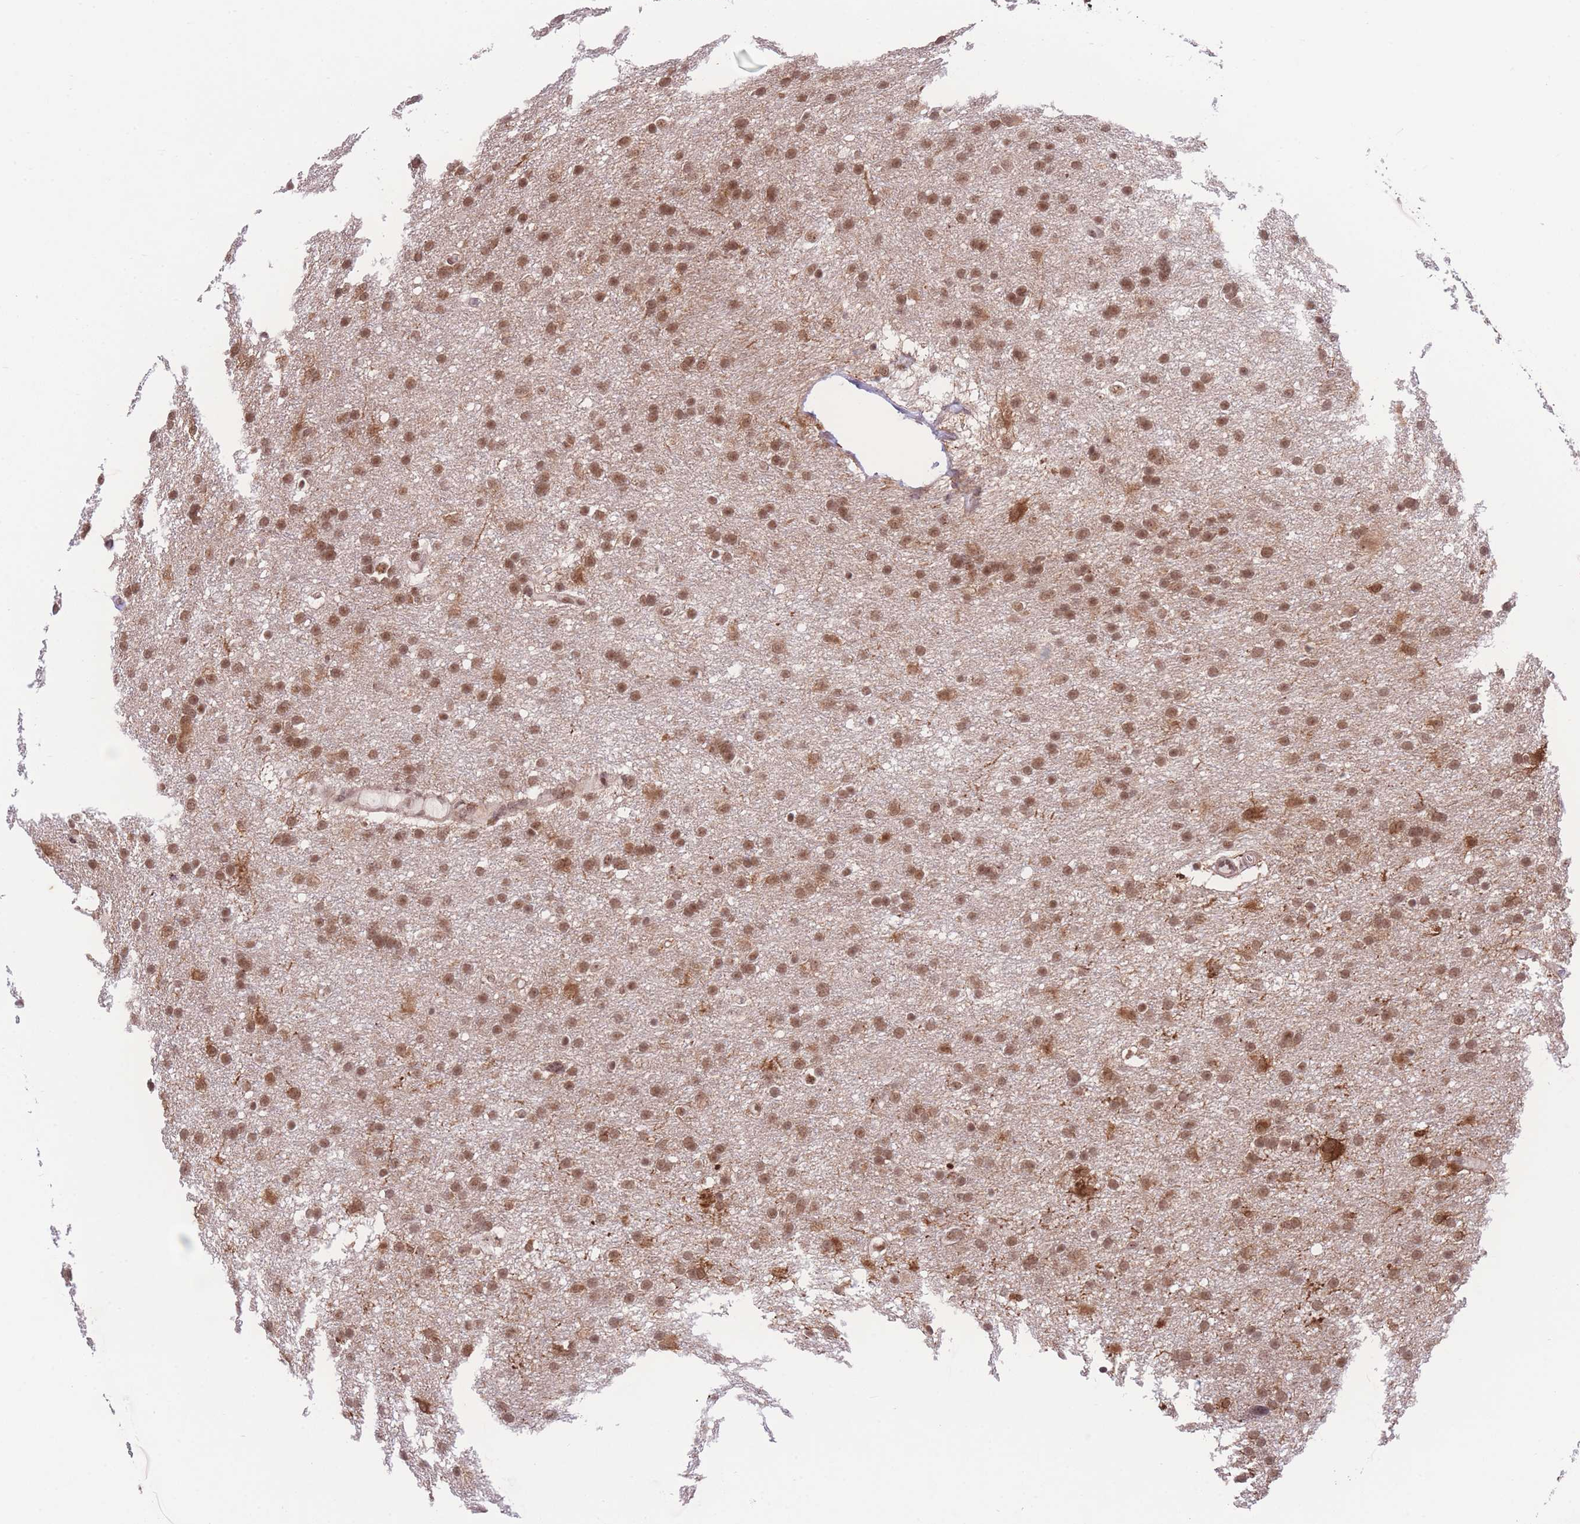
{"staining": {"intensity": "moderate", "quantity": ">75%", "location": "nuclear"}, "tissue": "glioma", "cell_type": "Tumor cells", "image_type": "cancer", "snomed": [{"axis": "morphology", "description": "Glioma, malignant, High grade"}, {"axis": "topography", "description": "Cerebral cortex"}], "caption": "Human malignant glioma (high-grade) stained with a protein marker demonstrates moderate staining in tumor cells.", "gene": "PCIF1", "patient": {"sex": "female", "age": 36}}